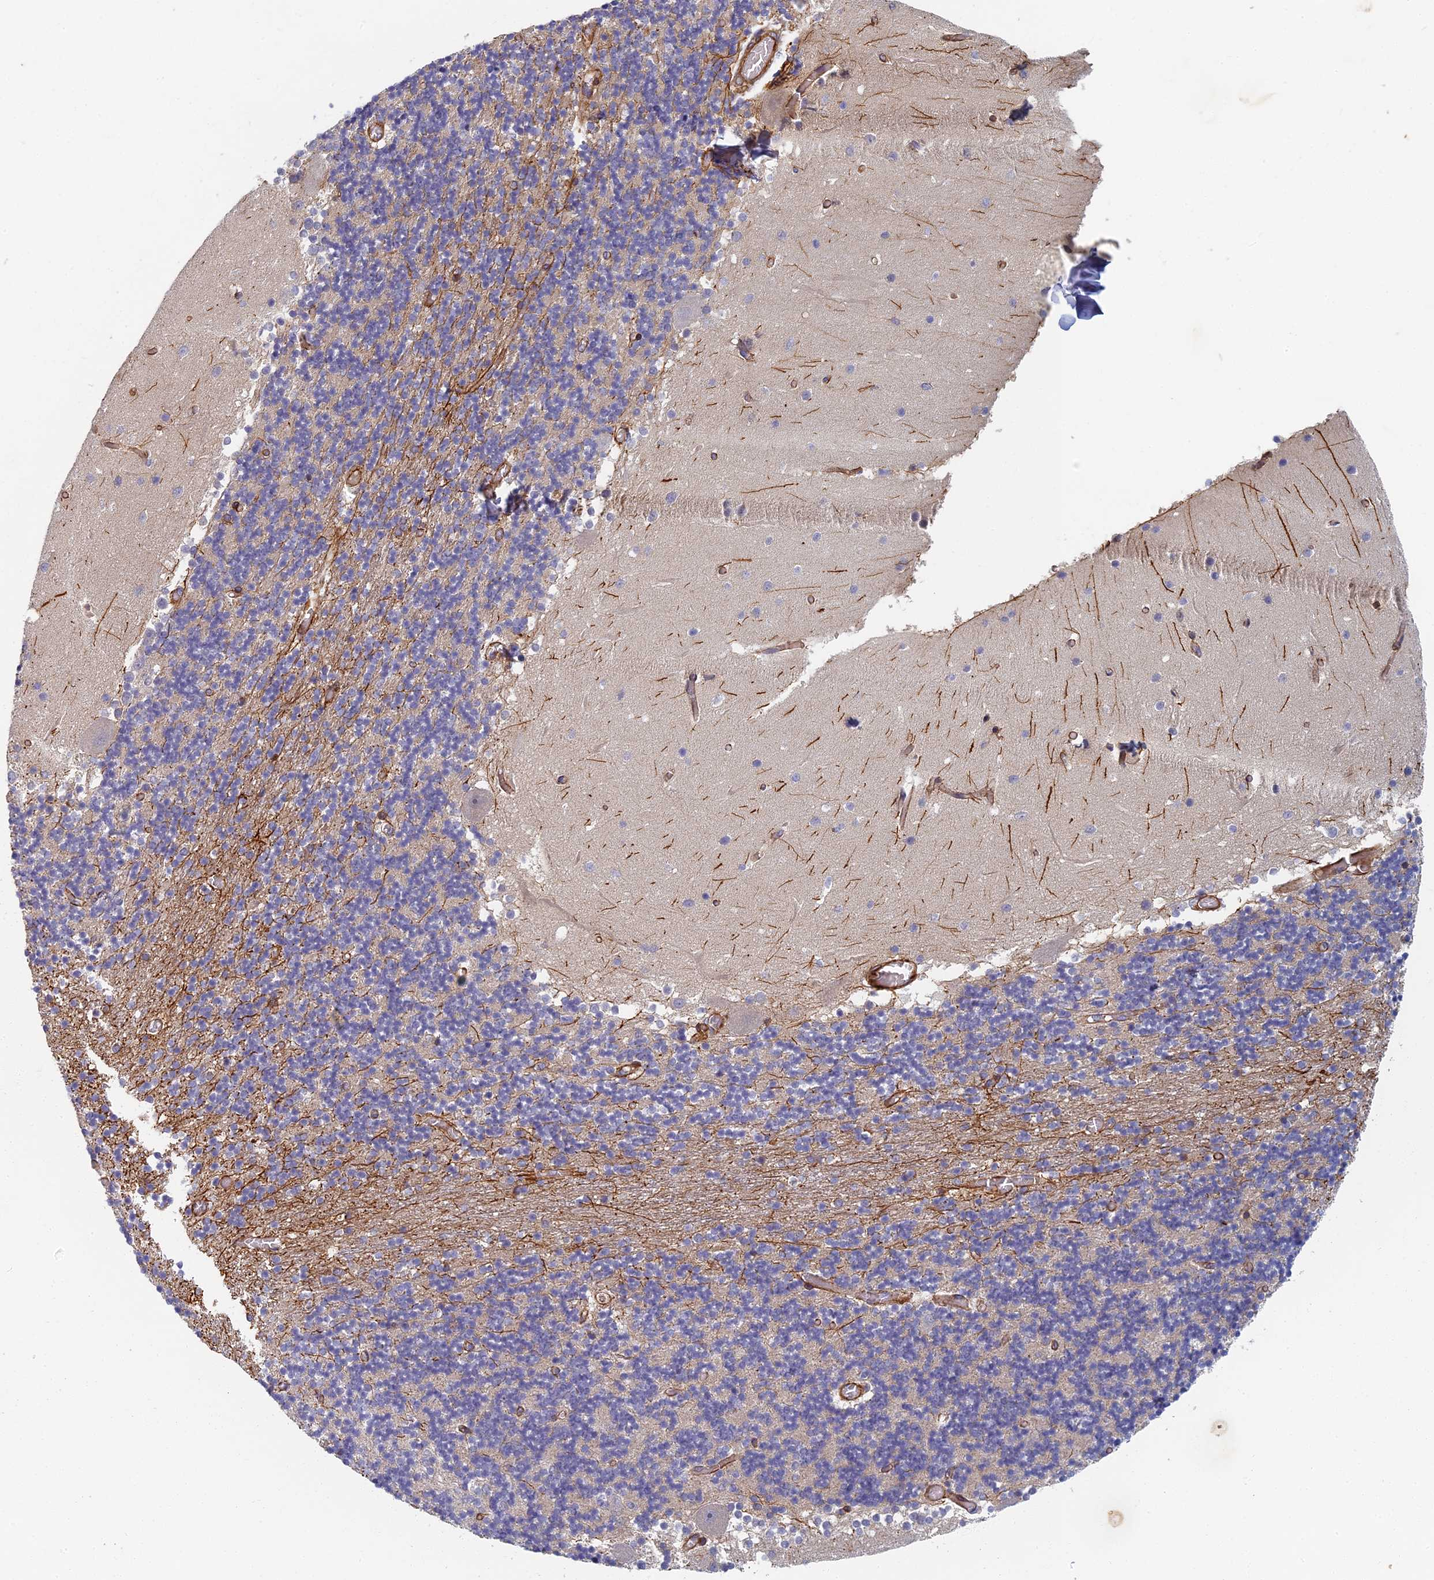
{"staining": {"intensity": "negative", "quantity": "none", "location": "none"}, "tissue": "cerebellum", "cell_type": "Cells in granular layer", "image_type": "normal", "snomed": [{"axis": "morphology", "description": "Normal tissue, NOS"}, {"axis": "topography", "description": "Cerebellum"}], "caption": "DAB immunohistochemical staining of benign human cerebellum demonstrates no significant positivity in cells in granular layer.", "gene": "ABCB10", "patient": {"sex": "female", "age": 28}}